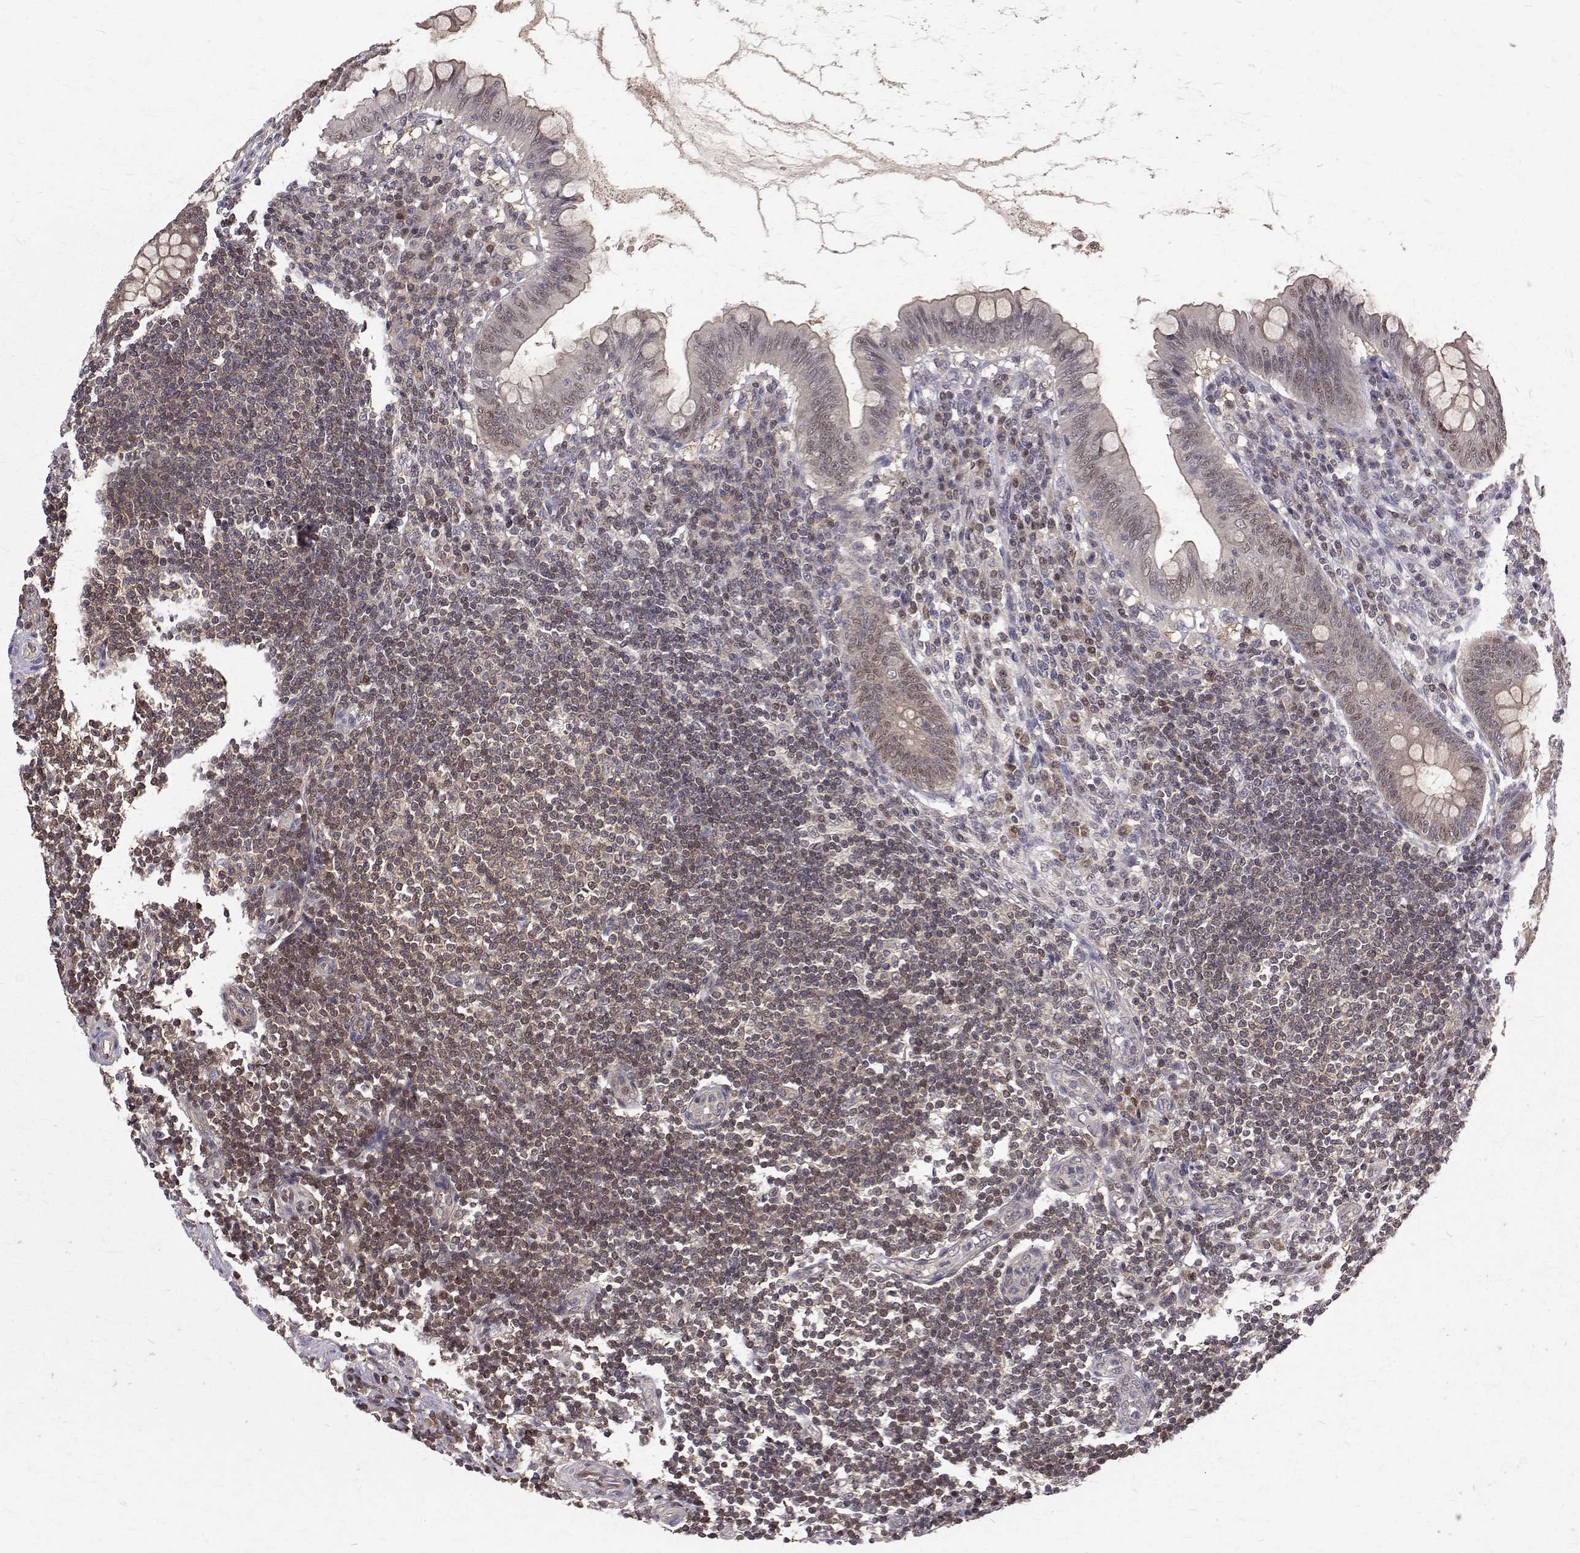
{"staining": {"intensity": "moderate", "quantity": "25%-75%", "location": "cytoplasmic/membranous,nuclear"}, "tissue": "appendix", "cell_type": "Glandular cells", "image_type": "normal", "snomed": [{"axis": "morphology", "description": "Normal tissue, NOS"}, {"axis": "topography", "description": "Appendix"}], "caption": "This micrograph demonstrates unremarkable appendix stained with IHC to label a protein in brown. The cytoplasmic/membranous,nuclear of glandular cells show moderate positivity for the protein. Nuclei are counter-stained blue.", "gene": "NIF3L1", "patient": {"sex": "female", "age": 57}}